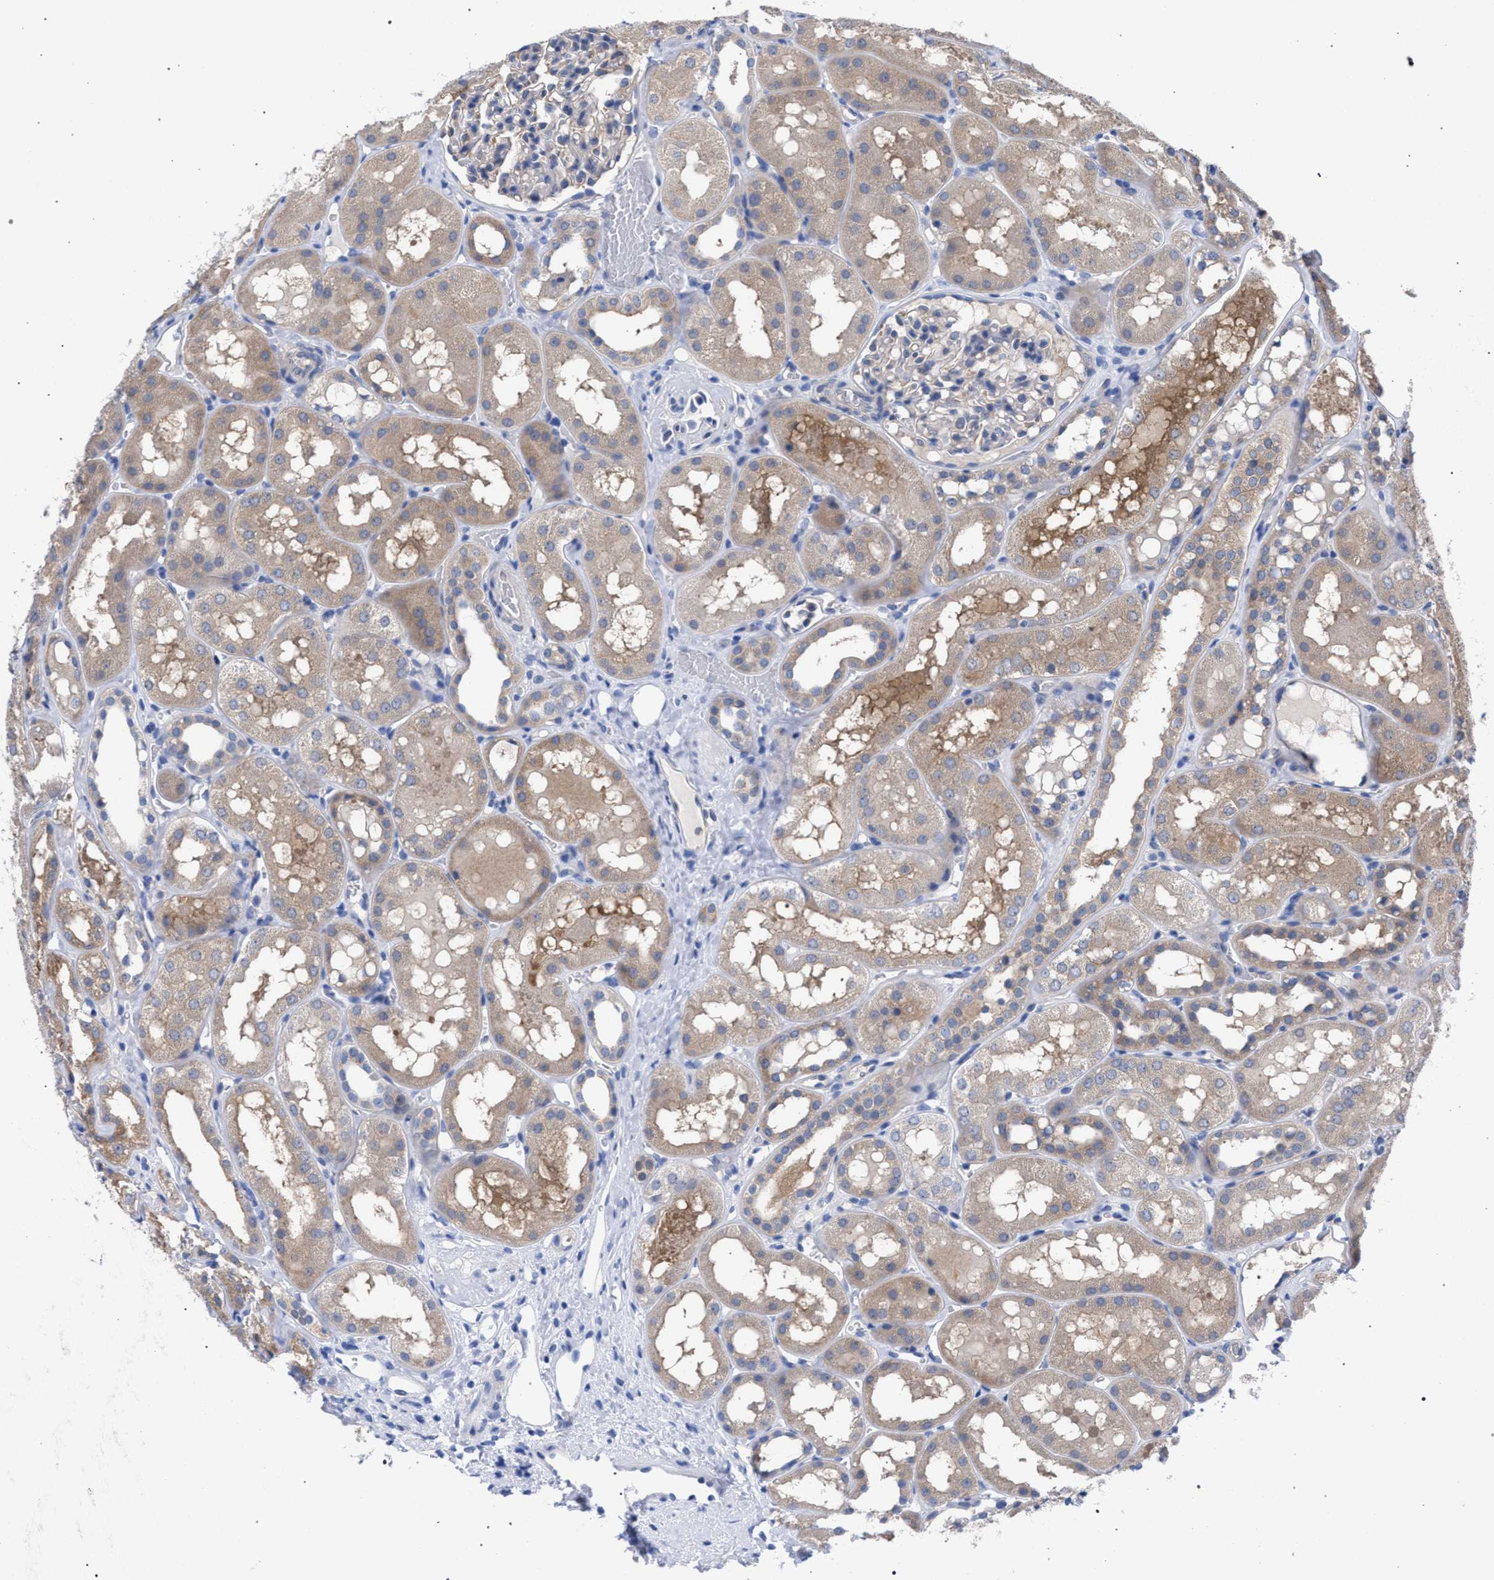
{"staining": {"intensity": "negative", "quantity": "none", "location": "none"}, "tissue": "kidney", "cell_type": "Cells in glomeruli", "image_type": "normal", "snomed": [{"axis": "morphology", "description": "Normal tissue, NOS"}, {"axis": "topography", "description": "Kidney"}, {"axis": "topography", "description": "Urinary bladder"}], "caption": "Immunohistochemical staining of benign kidney shows no significant staining in cells in glomeruli.", "gene": "GMPR", "patient": {"sex": "male", "age": 16}}